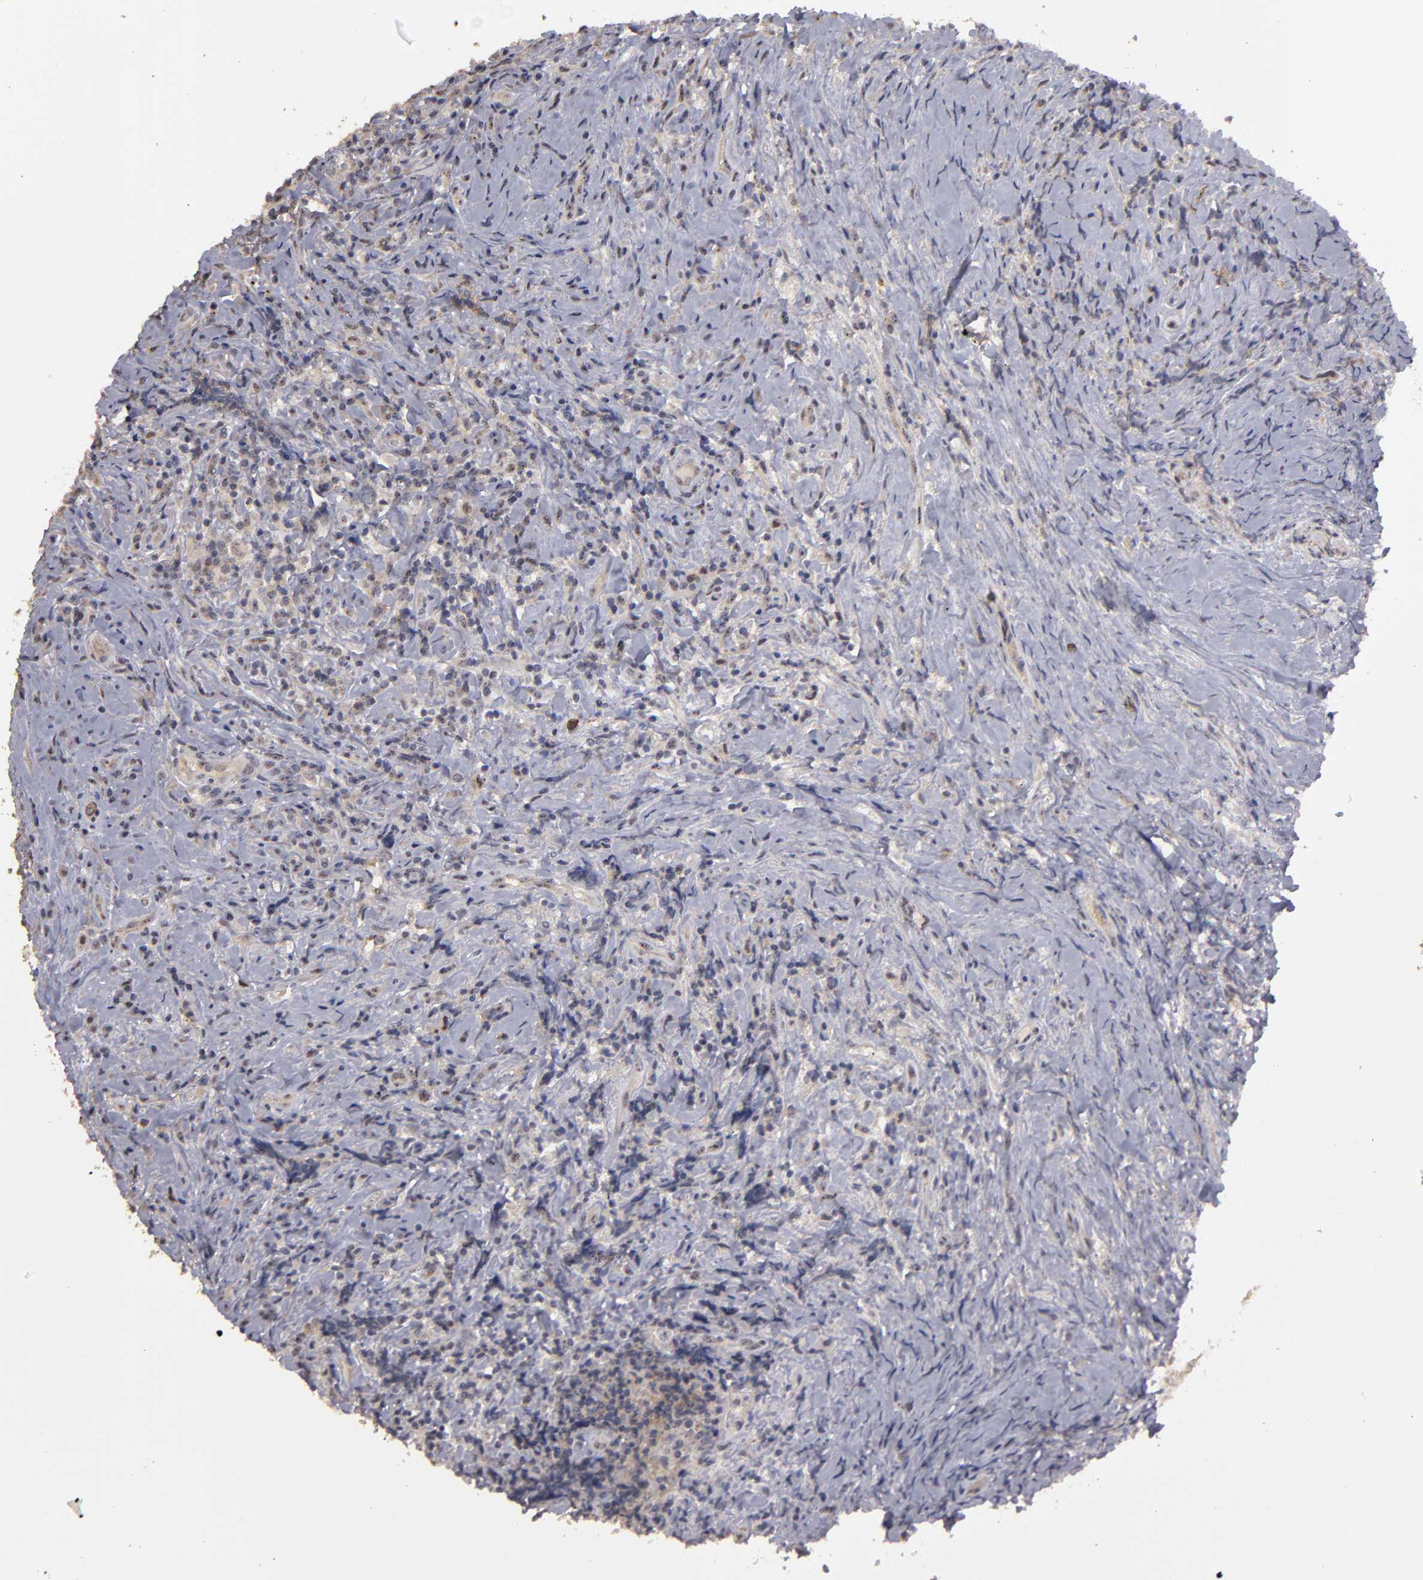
{"staining": {"intensity": "moderate", "quantity": "<25%", "location": "cytoplasmic/membranous"}, "tissue": "lymphoma", "cell_type": "Tumor cells", "image_type": "cancer", "snomed": [{"axis": "morphology", "description": "Hodgkin's disease, NOS"}, {"axis": "topography", "description": "Lymph node"}], "caption": "Immunohistochemical staining of lymphoma demonstrates low levels of moderate cytoplasmic/membranous protein positivity in about <25% of tumor cells.", "gene": "CD55", "patient": {"sex": "female", "age": 25}}